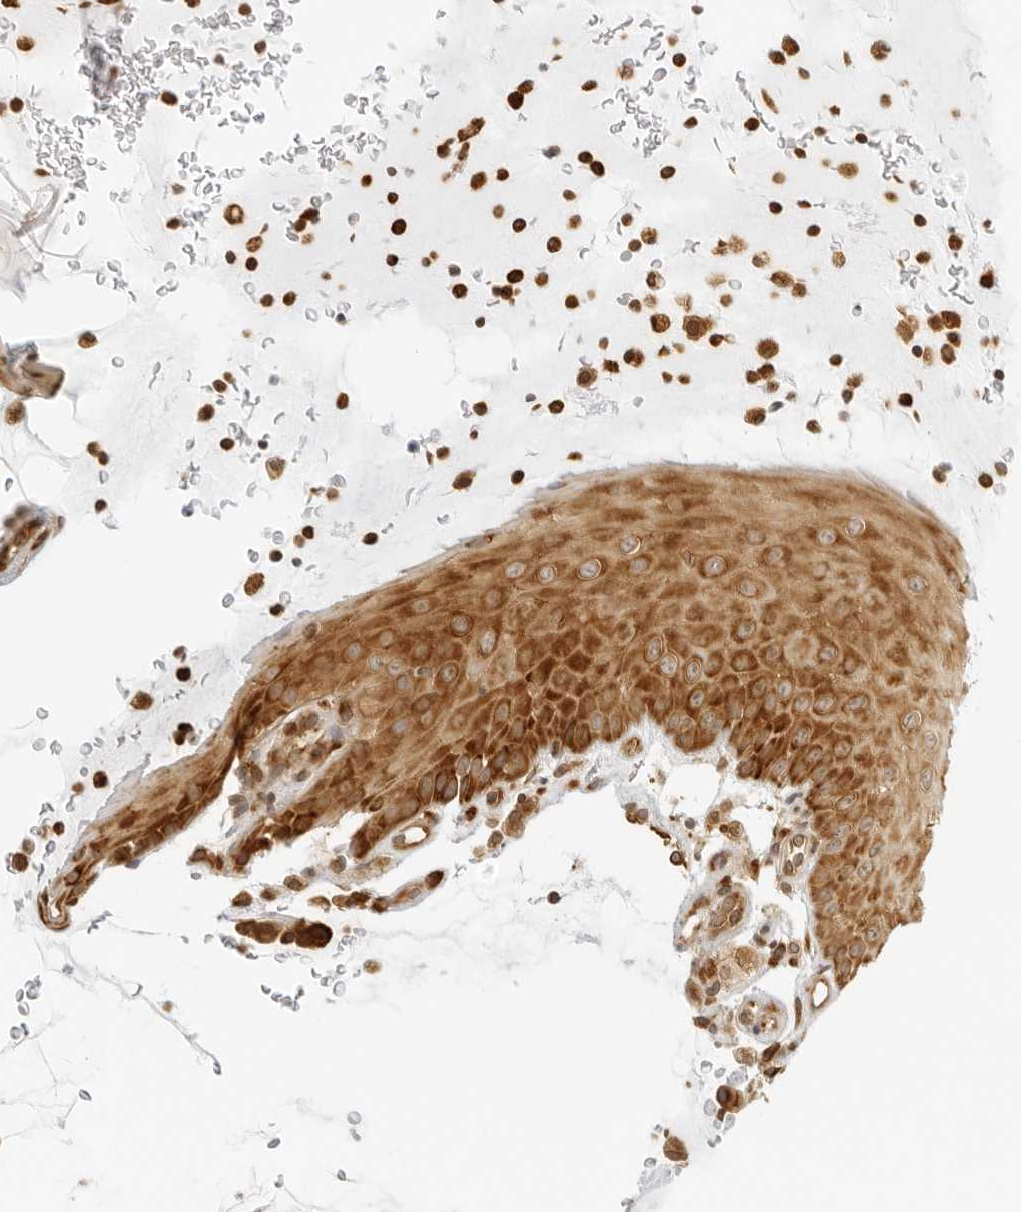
{"staining": {"intensity": "strong", "quantity": ">75%", "location": "cytoplasmic/membranous"}, "tissue": "oral mucosa", "cell_type": "Squamous epithelial cells", "image_type": "normal", "snomed": [{"axis": "morphology", "description": "Normal tissue, NOS"}, {"axis": "topography", "description": "Oral tissue"}], "caption": "Squamous epithelial cells reveal high levels of strong cytoplasmic/membranous positivity in about >75% of cells in unremarkable human oral mucosa.", "gene": "EIF4G1", "patient": {"sex": "male", "age": 13}}